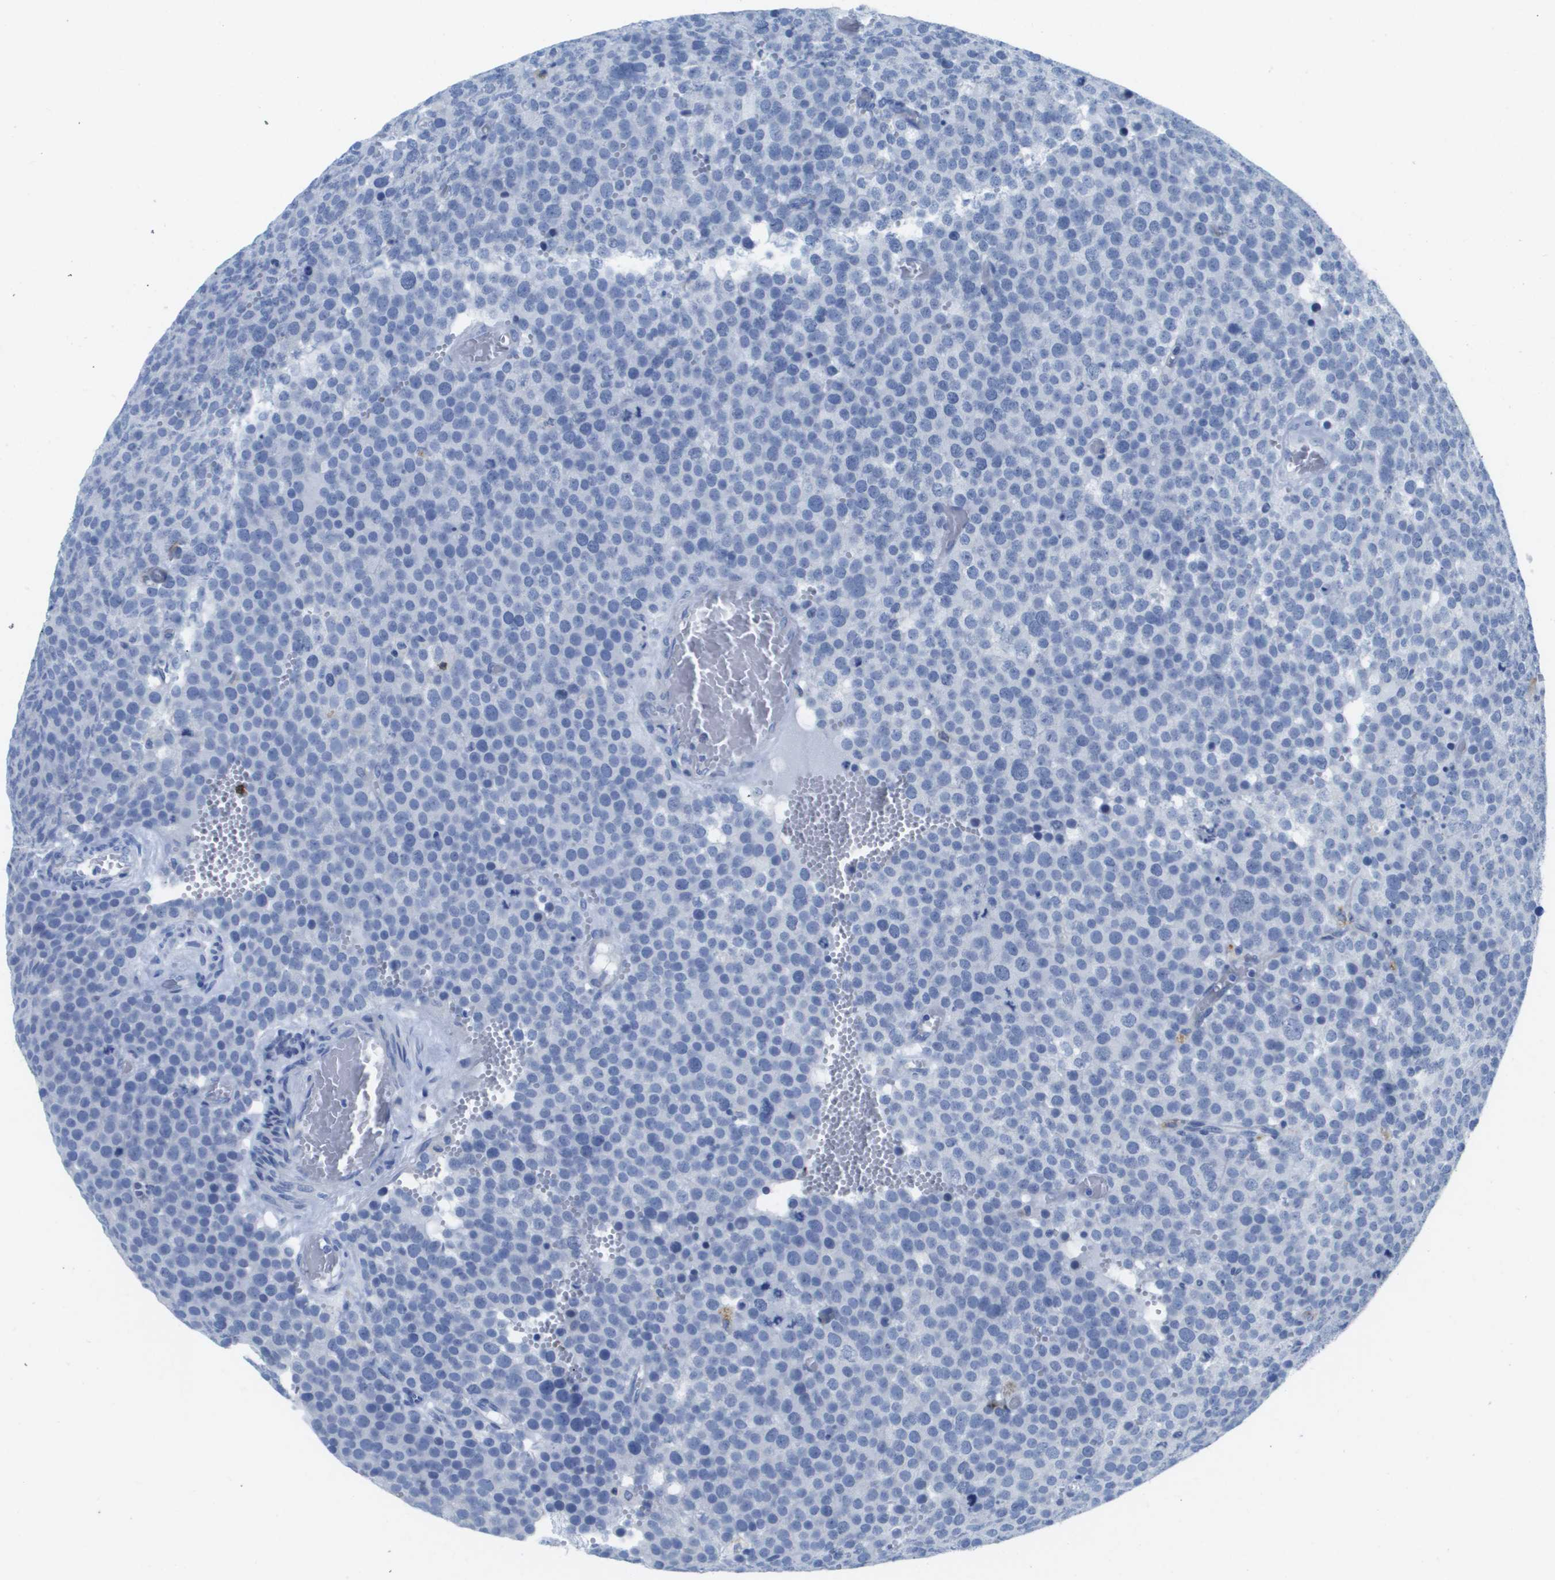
{"staining": {"intensity": "negative", "quantity": "none", "location": "none"}, "tissue": "testis cancer", "cell_type": "Tumor cells", "image_type": "cancer", "snomed": [{"axis": "morphology", "description": "Normal tissue, NOS"}, {"axis": "morphology", "description": "Seminoma, NOS"}, {"axis": "topography", "description": "Testis"}], "caption": "Immunohistochemistry photomicrograph of neoplastic tissue: testis seminoma stained with DAB (3,3'-diaminobenzidine) exhibits no significant protein positivity in tumor cells. (DAB IHC, high magnification).", "gene": "MS4A1", "patient": {"sex": "male", "age": 71}}